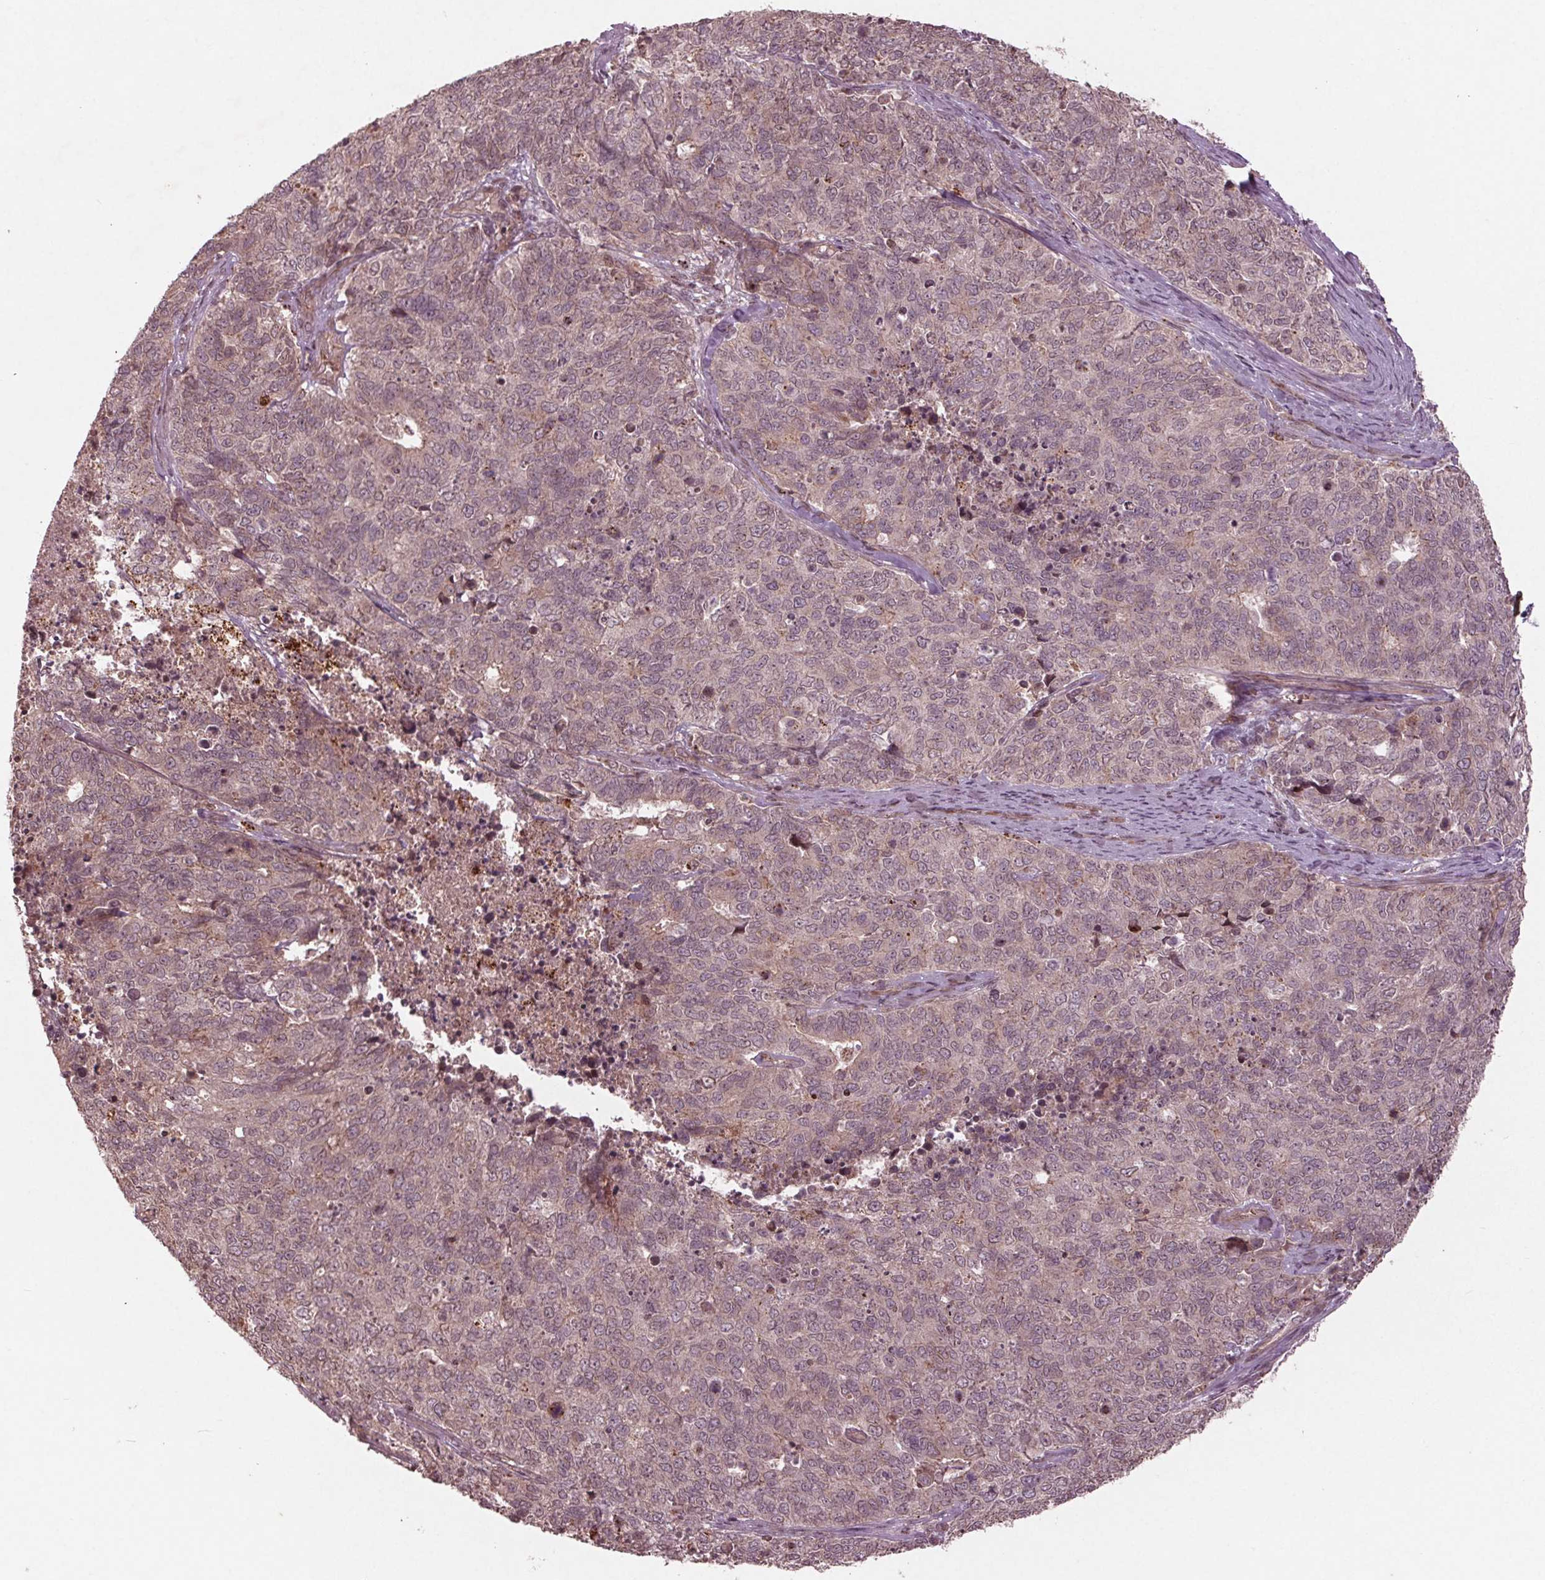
{"staining": {"intensity": "weak", "quantity": "25%-75%", "location": "cytoplasmic/membranous,nuclear"}, "tissue": "cervical cancer", "cell_type": "Tumor cells", "image_type": "cancer", "snomed": [{"axis": "morphology", "description": "Adenocarcinoma, NOS"}, {"axis": "topography", "description": "Cervix"}], "caption": "Protein staining demonstrates weak cytoplasmic/membranous and nuclear expression in about 25%-75% of tumor cells in cervical cancer (adenocarcinoma). (Brightfield microscopy of DAB IHC at high magnification).", "gene": "CDKL4", "patient": {"sex": "female", "age": 63}}